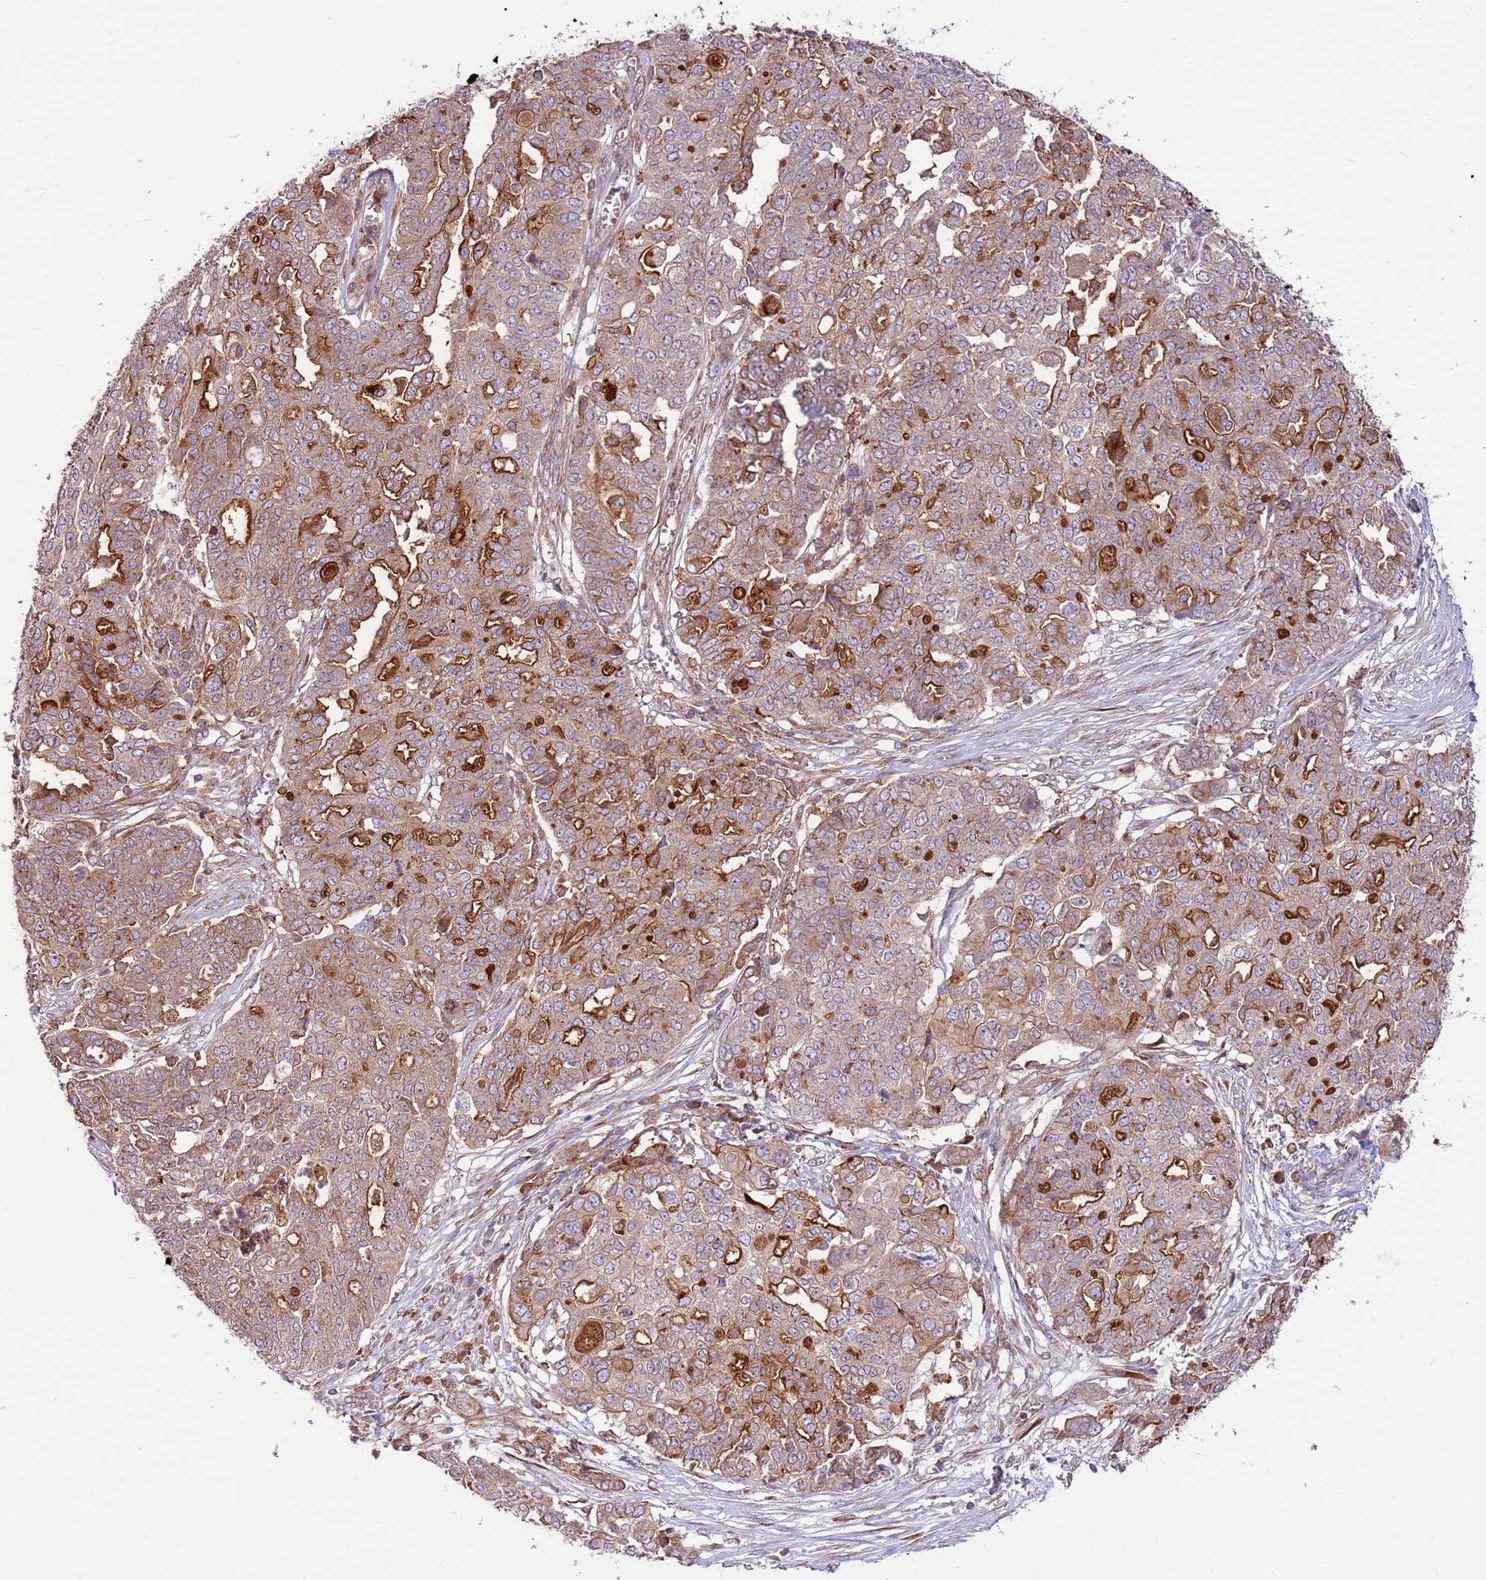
{"staining": {"intensity": "strong", "quantity": "25%-75%", "location": "cytoplasmic/membranous"}, "tissue": "ovarian cancer", "cell_type": "Tumor cells", "image_type": "cancer", "snomed": [{"axis": "morphology", "description": "Cystadenocarcinoma, serous, NOS"}, {"axis": "topography", "description": "Soft tissue"}, {"axis": "topography", "description": "Ovary"}], "caption": "Protein analysis of serous cystadenocarcinoma (ovarian) tissue reveals strong cytoplasmic/membranous staining in about 25%-75% of tumor cells.", "gene": "DDX19B", "patient": {"sex": "female", "age": 57}}